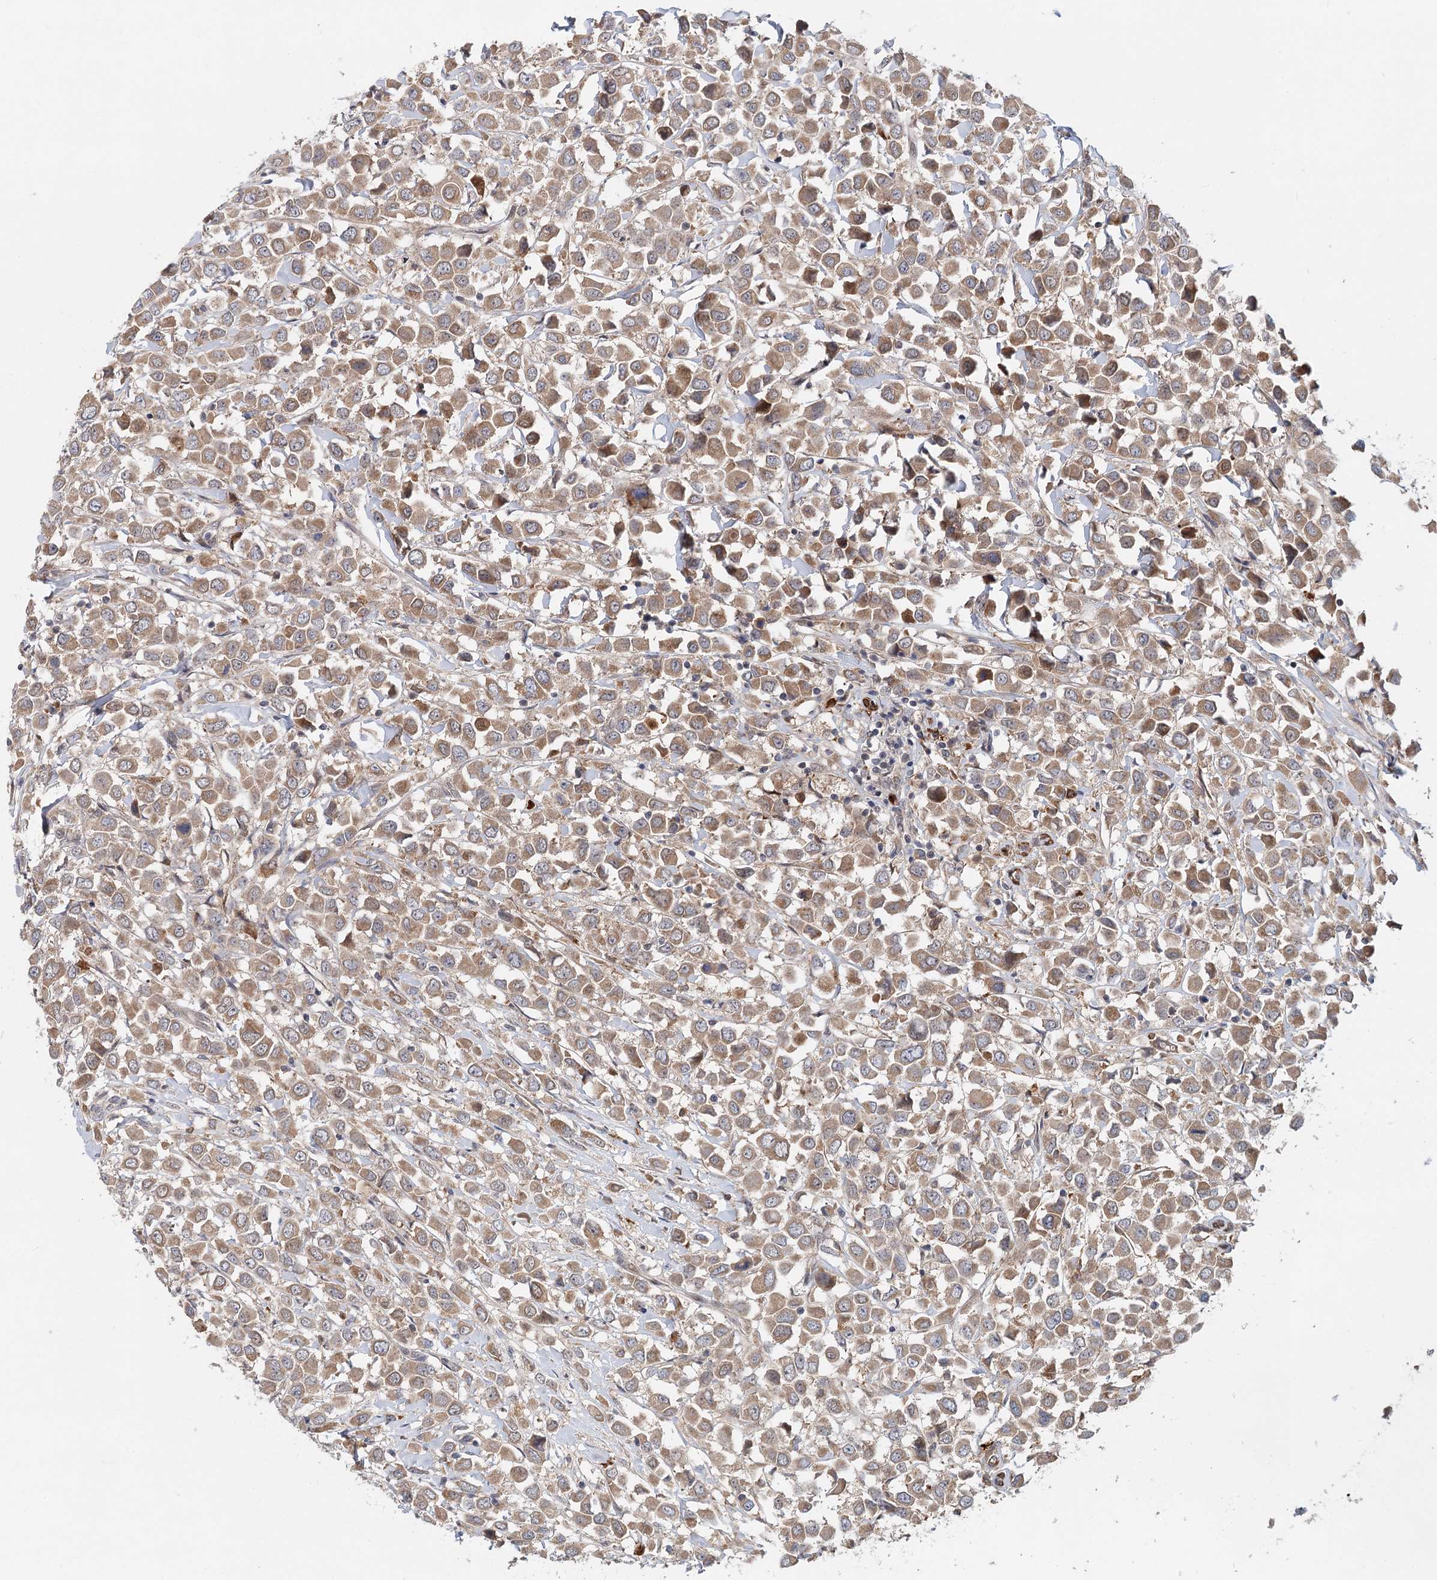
{"staining": {"intensity": "moderate", "quantity": ">75%", "location": "cytoplasmic/membranous"}, "tissue": "breast cancer", "cell_type": "Tumor cells", "image_type": "cancer", "snomed": [{"axis": "morphology", "description": "Duct carcinoma"}, {"axis": "topography", "description": "Breast"}], "caption": "Tumor cells reveal medium levels of moderate cytoplasmic/membranous expression in approximately >75% of cells in infiltrating ductal carcinoma (breast).", "gene": "AP3B1", "patient": {"sex": "female", "age": 61}}